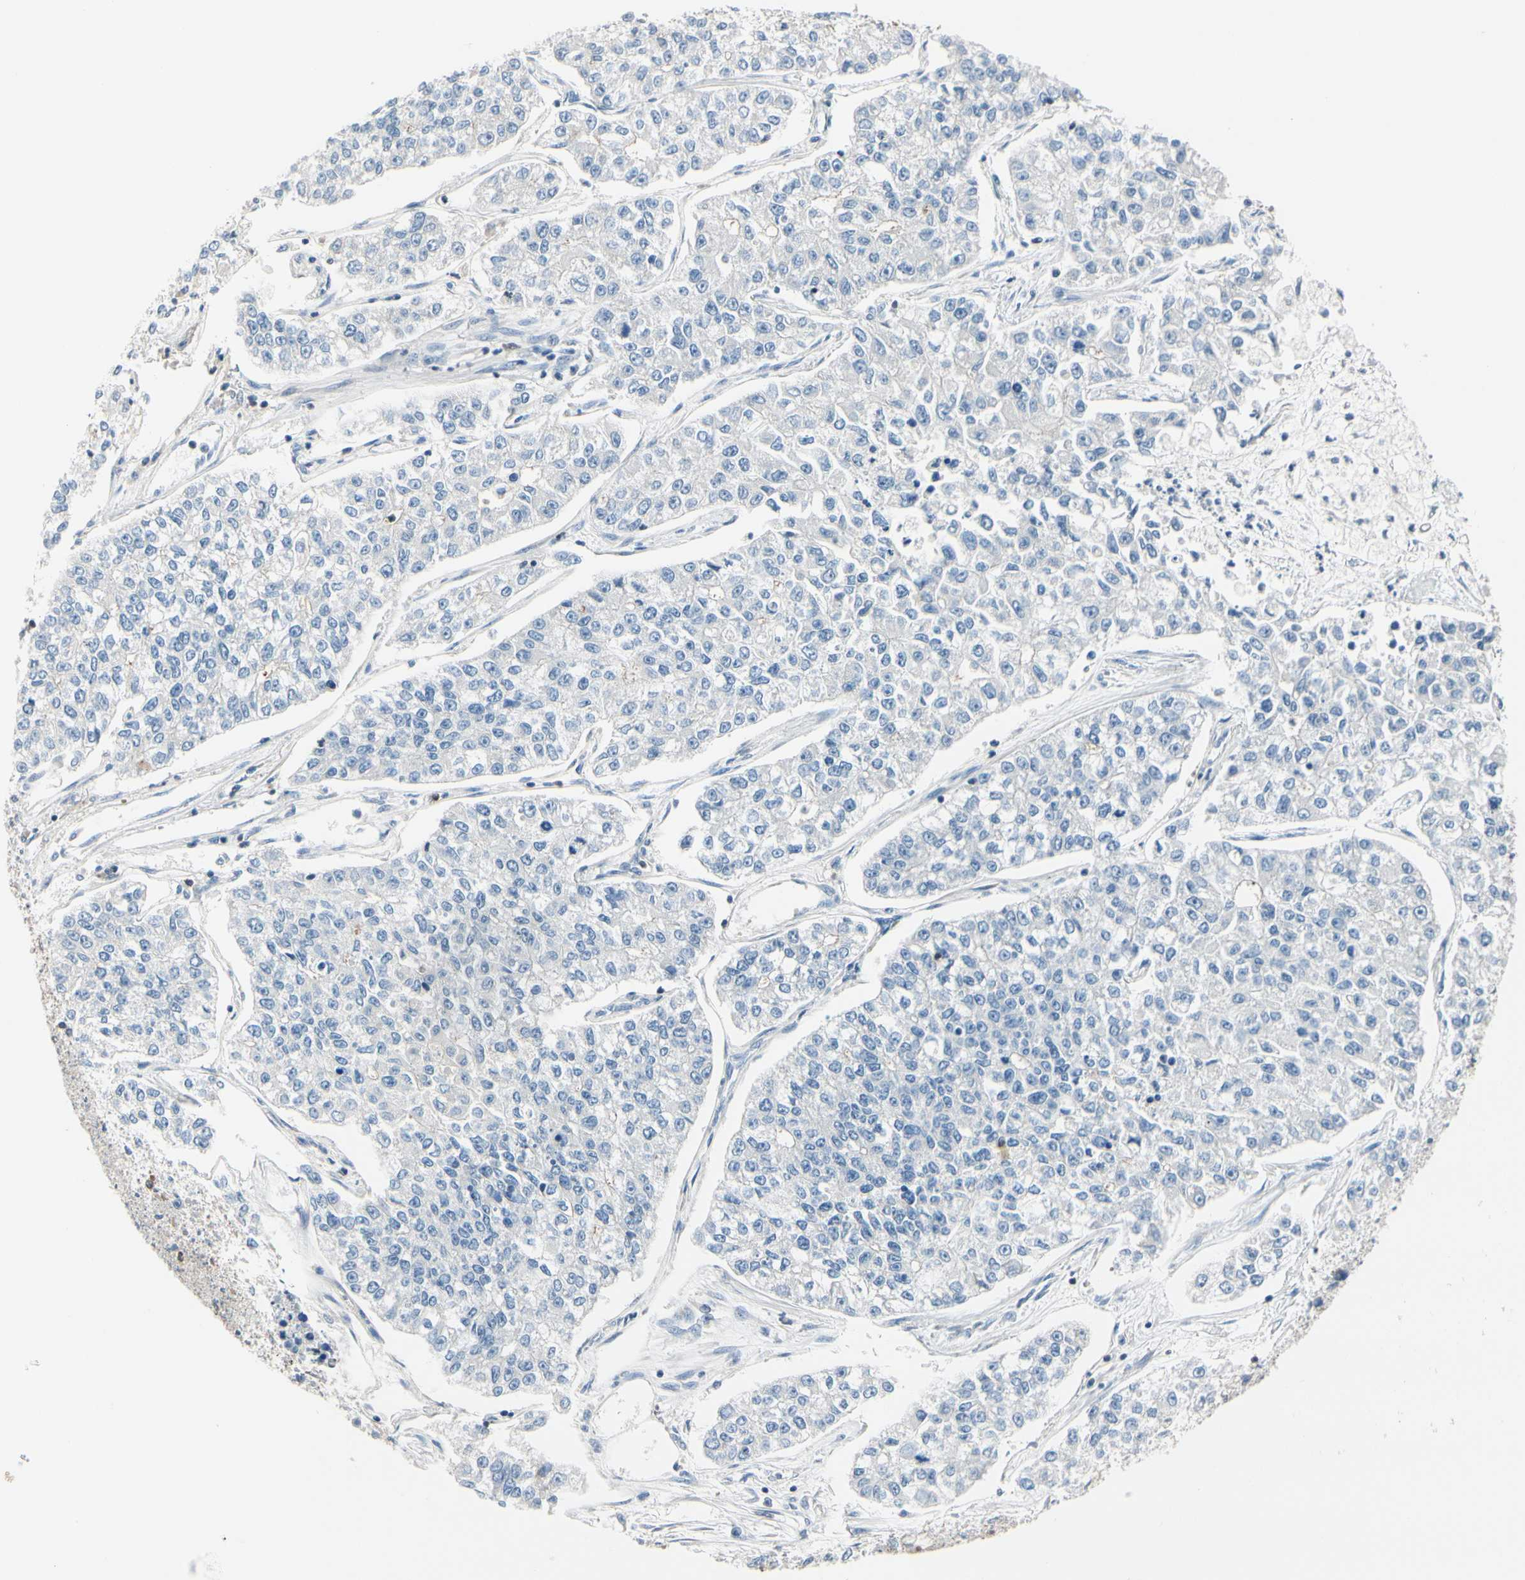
{"staining": {"intensity": "negative", "quantity": "none", "location": "none"}, "tissue": "lung cancer", "cell_type": "Tumor cells", "image_type": "cancer", "snomed": [{"axis": "morphology", "description": "Adenocarcinoma, NOS"}, {"axis": "topography", "description": "Lung"}], "caption": "Immunohistochemistry histopathology image of adenocarcinoma (lung) stained for a protein (brown), which displays no staining in tumor cells.", "gene": "SLC9A3R1", "patient": {"sex": "male", "age": 49}}